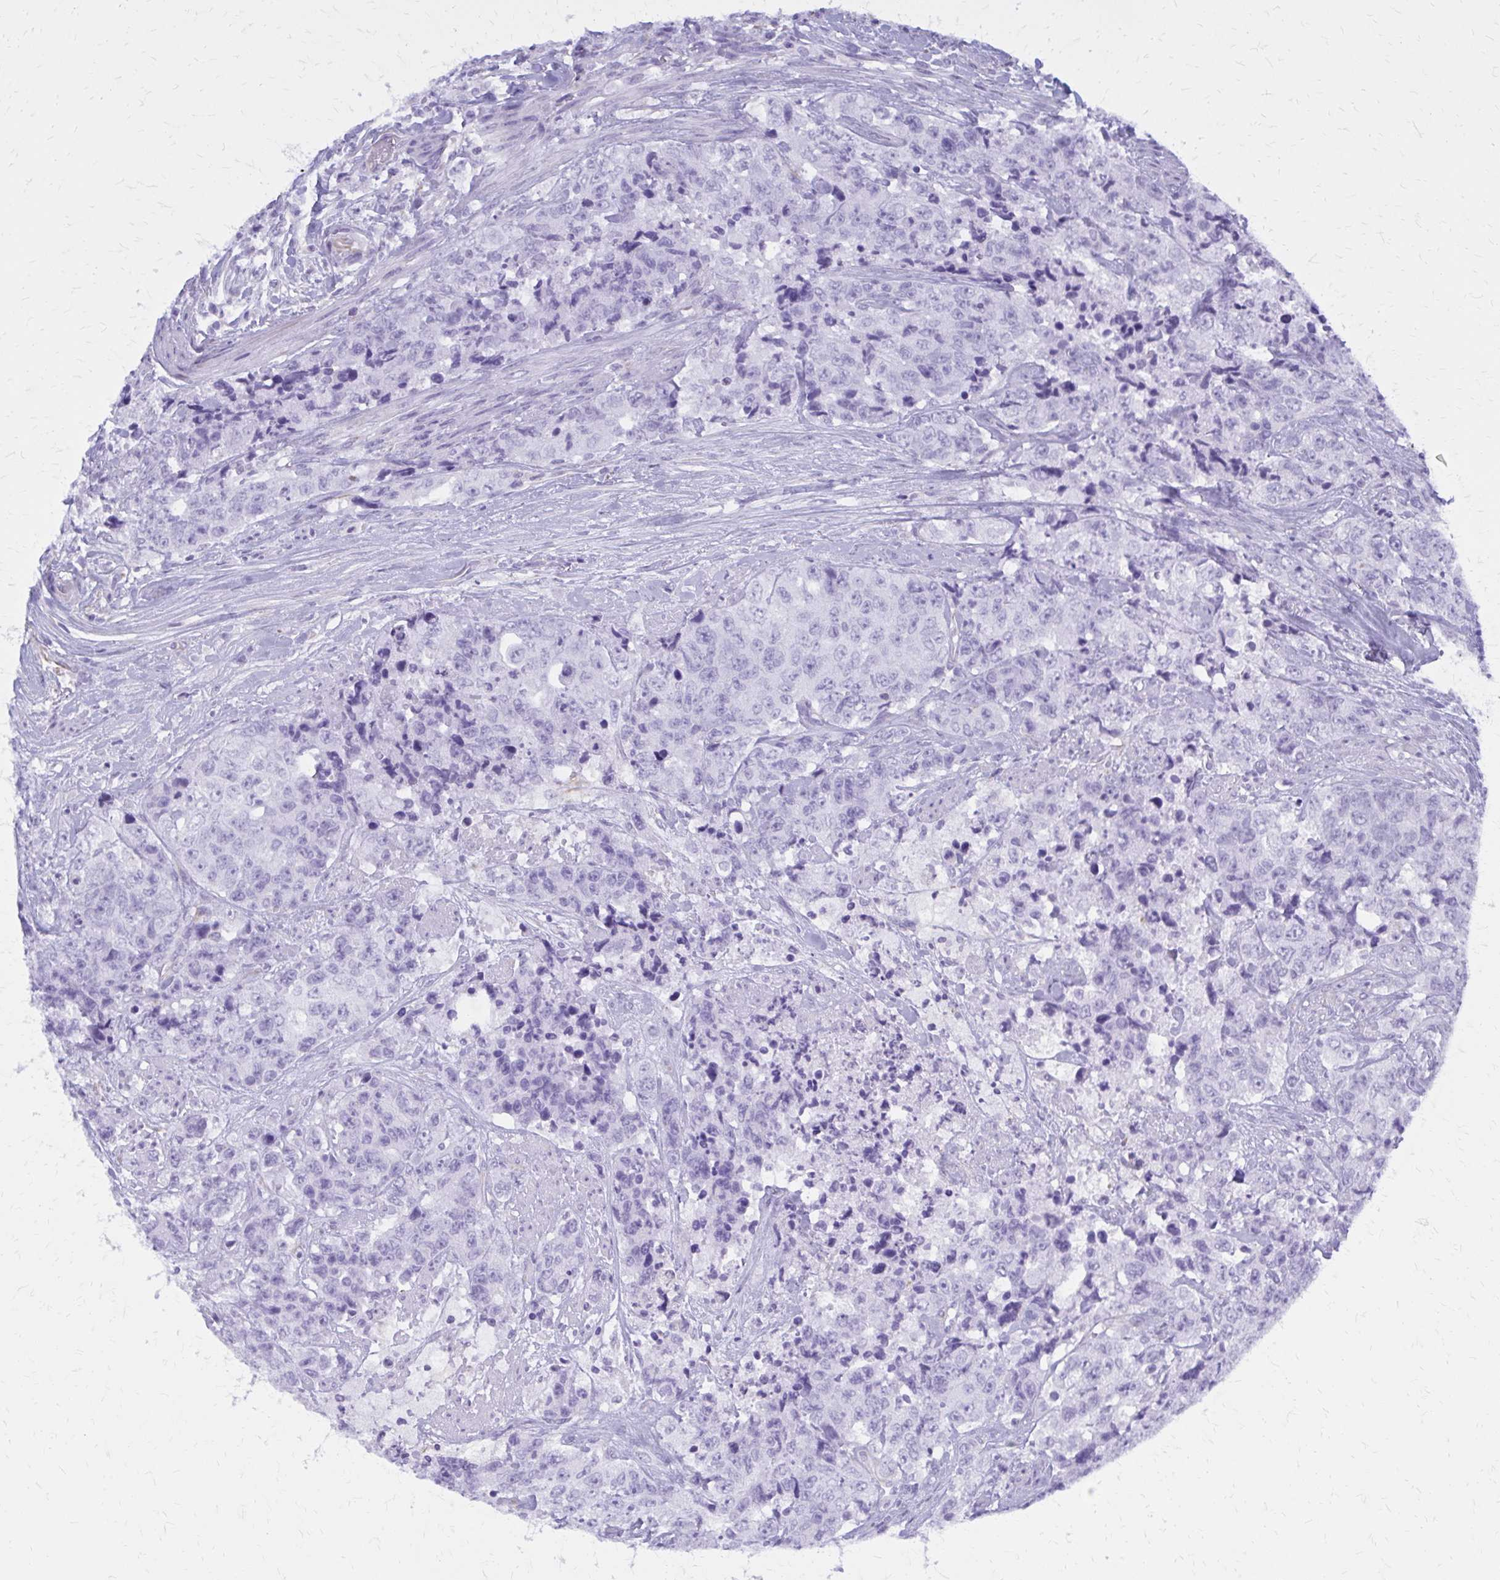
{"staining": {"intensity": "negative", "quantity": "none", "location": "none"}, "tissue": "urothelial cancer", "cell_type": "Tumor cells", "image_type": "cancer", "snomed": [{"axis": "morphology", "description": "Urothelial carcinoma, High grade"}, {"axis": "topography", "description": "Urinary bladder"}], "caption": "A high-resolution photomicrograph shows immunohistochemistry (IHC) staining of urothelial cancer, which reveals no significant positivity in tumor cells.", "gene": "GFAP", "patient": {"sex": "female", "age": 78}}